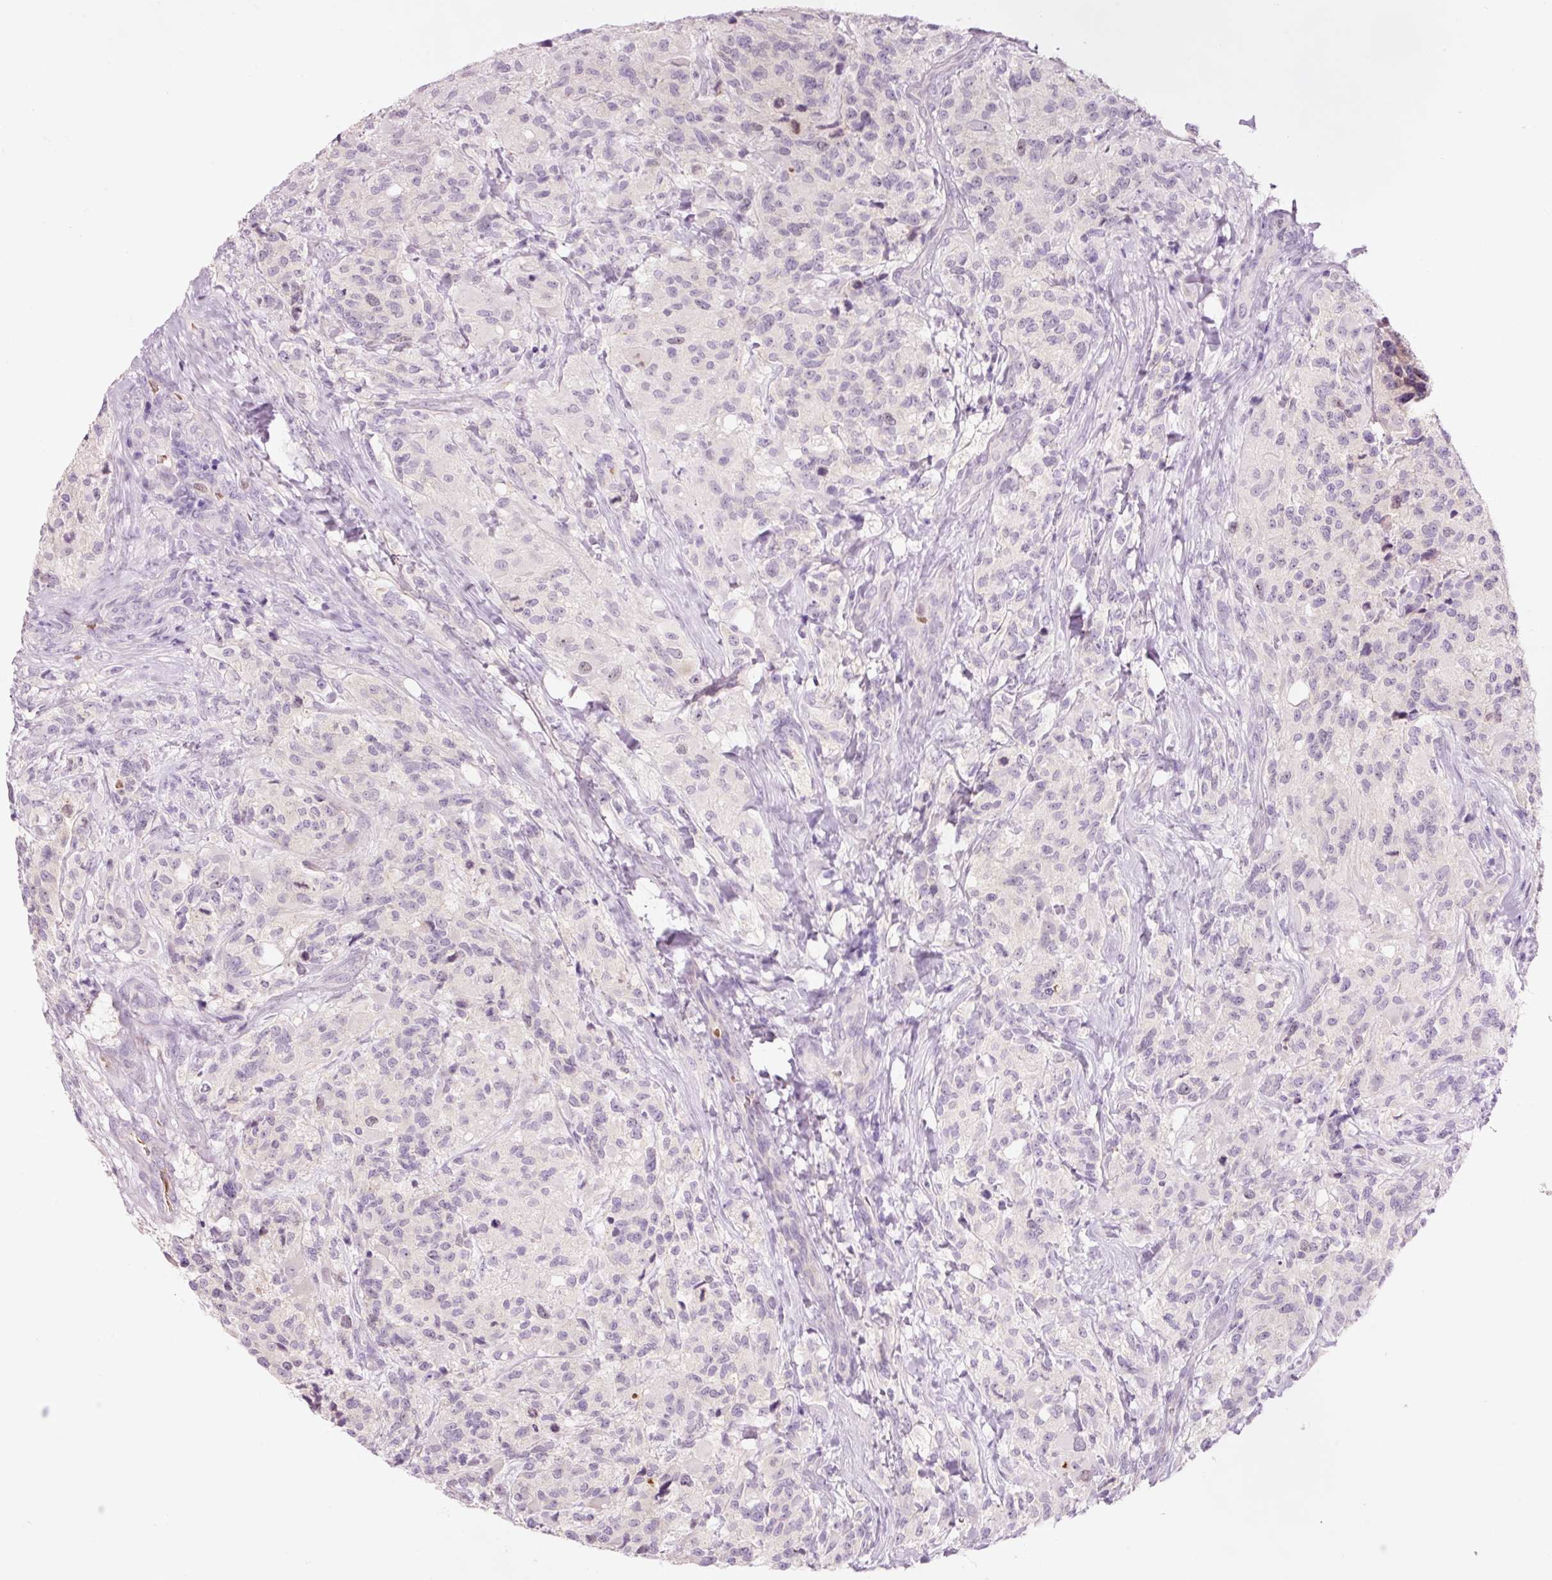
{"staining": {"intensity": "negative", "quantity": "none", "location": "none"}, "tissue": "glioma", "cell_type": "Tumor cells", "image_type": "cancer", "snomed": [{"axis": "morphology", "description": "Glioma, malignant, High grade"}, {"axis": "topography", "description": "Brain"}], "caption": "Glioma was stained to show a protein in brown. There is no significant expression in tumor cells. (DAB immunohistochemistry visualized using brightfield microscopy, high magnification).", "gene": "DHRS11", "patient": {"sex": "female", "age": 67}}